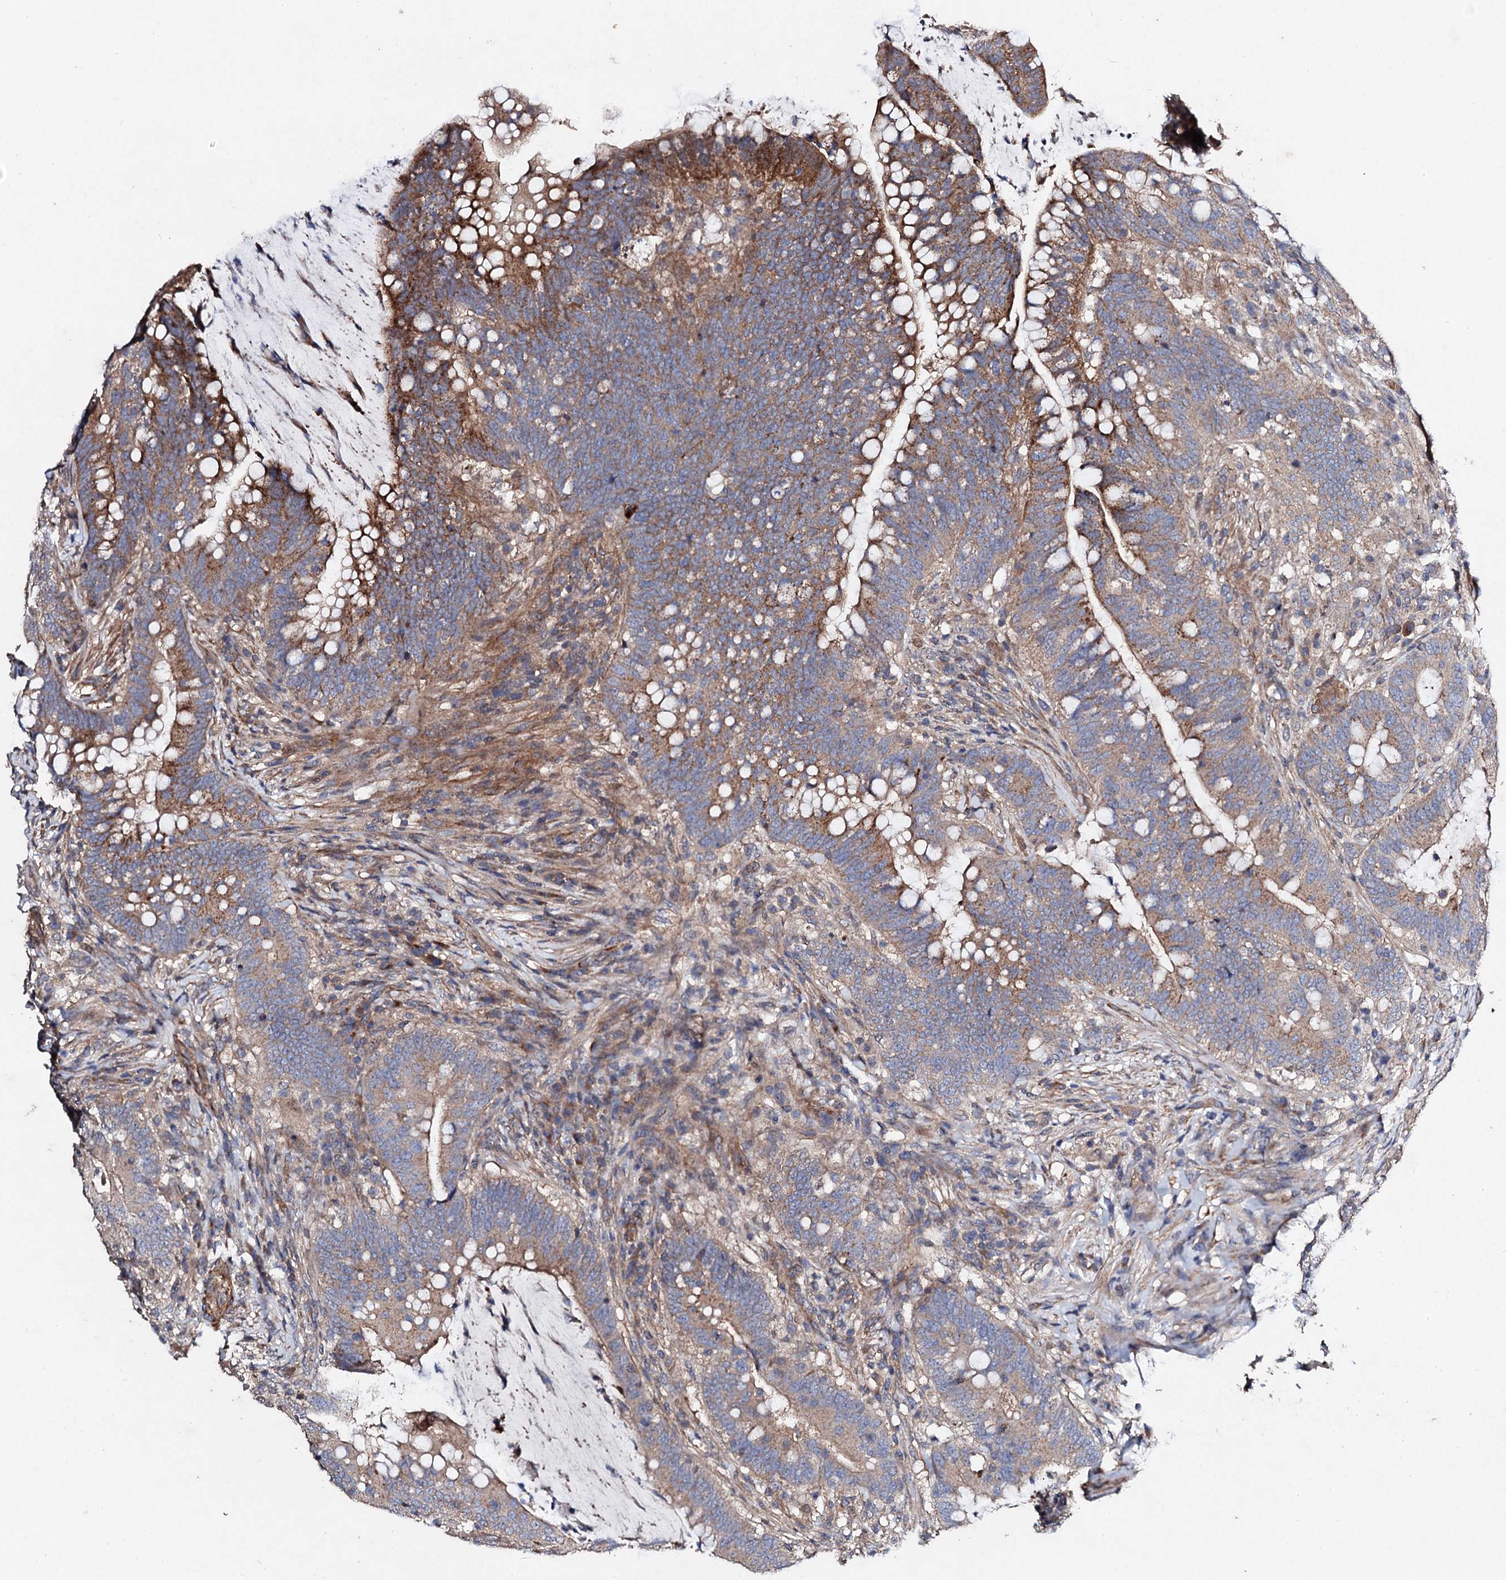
{"staining": {"intensity": "moderate", "quantity": ">75%", "location": "cytoplasmic/membranous"}, "tissue": "colorectal cancer", "cell_type": "Tumor cells", "image_type": "cancer", "snomed": [{"axis": "morphology", "description": "Adenocarcinoma, NOS"}, {"axis": "topography", "description": "Colon"}], "caption": "IHC (DAB) staining of colorectal cancer displays moderate cytoplasmic/membranous protein expression in approximately >75% of tumor cells.", "gene": "MOCOS", "patient": {"sex": "female", "age": 66}}